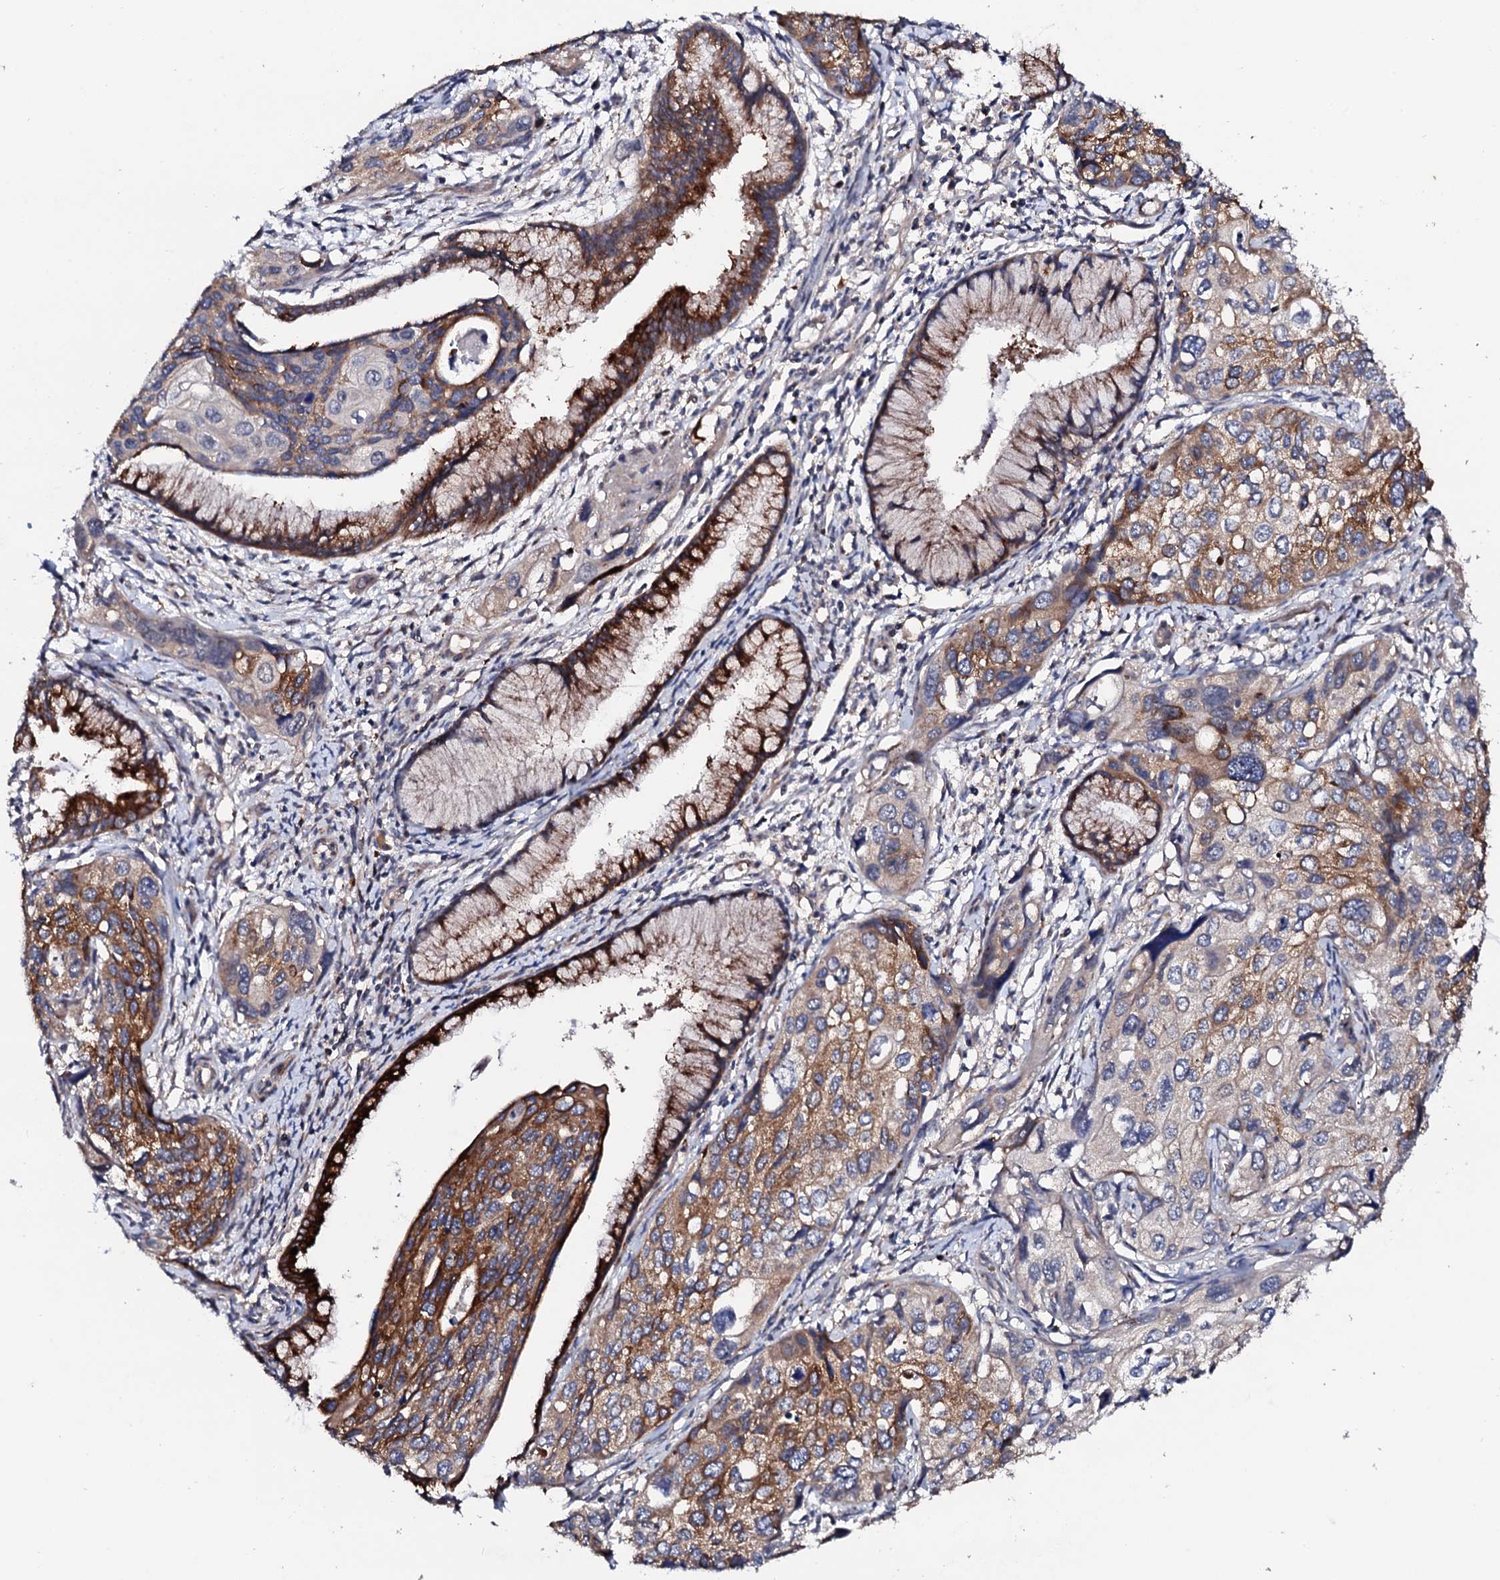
{"staining": {"intensity": "moderate", "quantity": "25%-75%", "location": "cytoplasmic/membranous"}, "tissue": "cervical cancer", "cell_type": "Tumor cells", "image_type": "cancer", "snomed": [{"axis": "morphology", "description": "Squamous cell carcinoma, NOS"}, {"axis": "topography", "description": "Cervix"}], "caption": "Cervical cancer (squamous cell carcinoma) stained with DAB (3,3'-diaminobenzidine) immunohistochemistry (IHC) exhibits medium levels of moderate cytoplasmic/membranous staining in approximately 25%-75% of tumor cells.", "gene": "GTPBP4", "patient": {"sex": "female", "age": 55}}